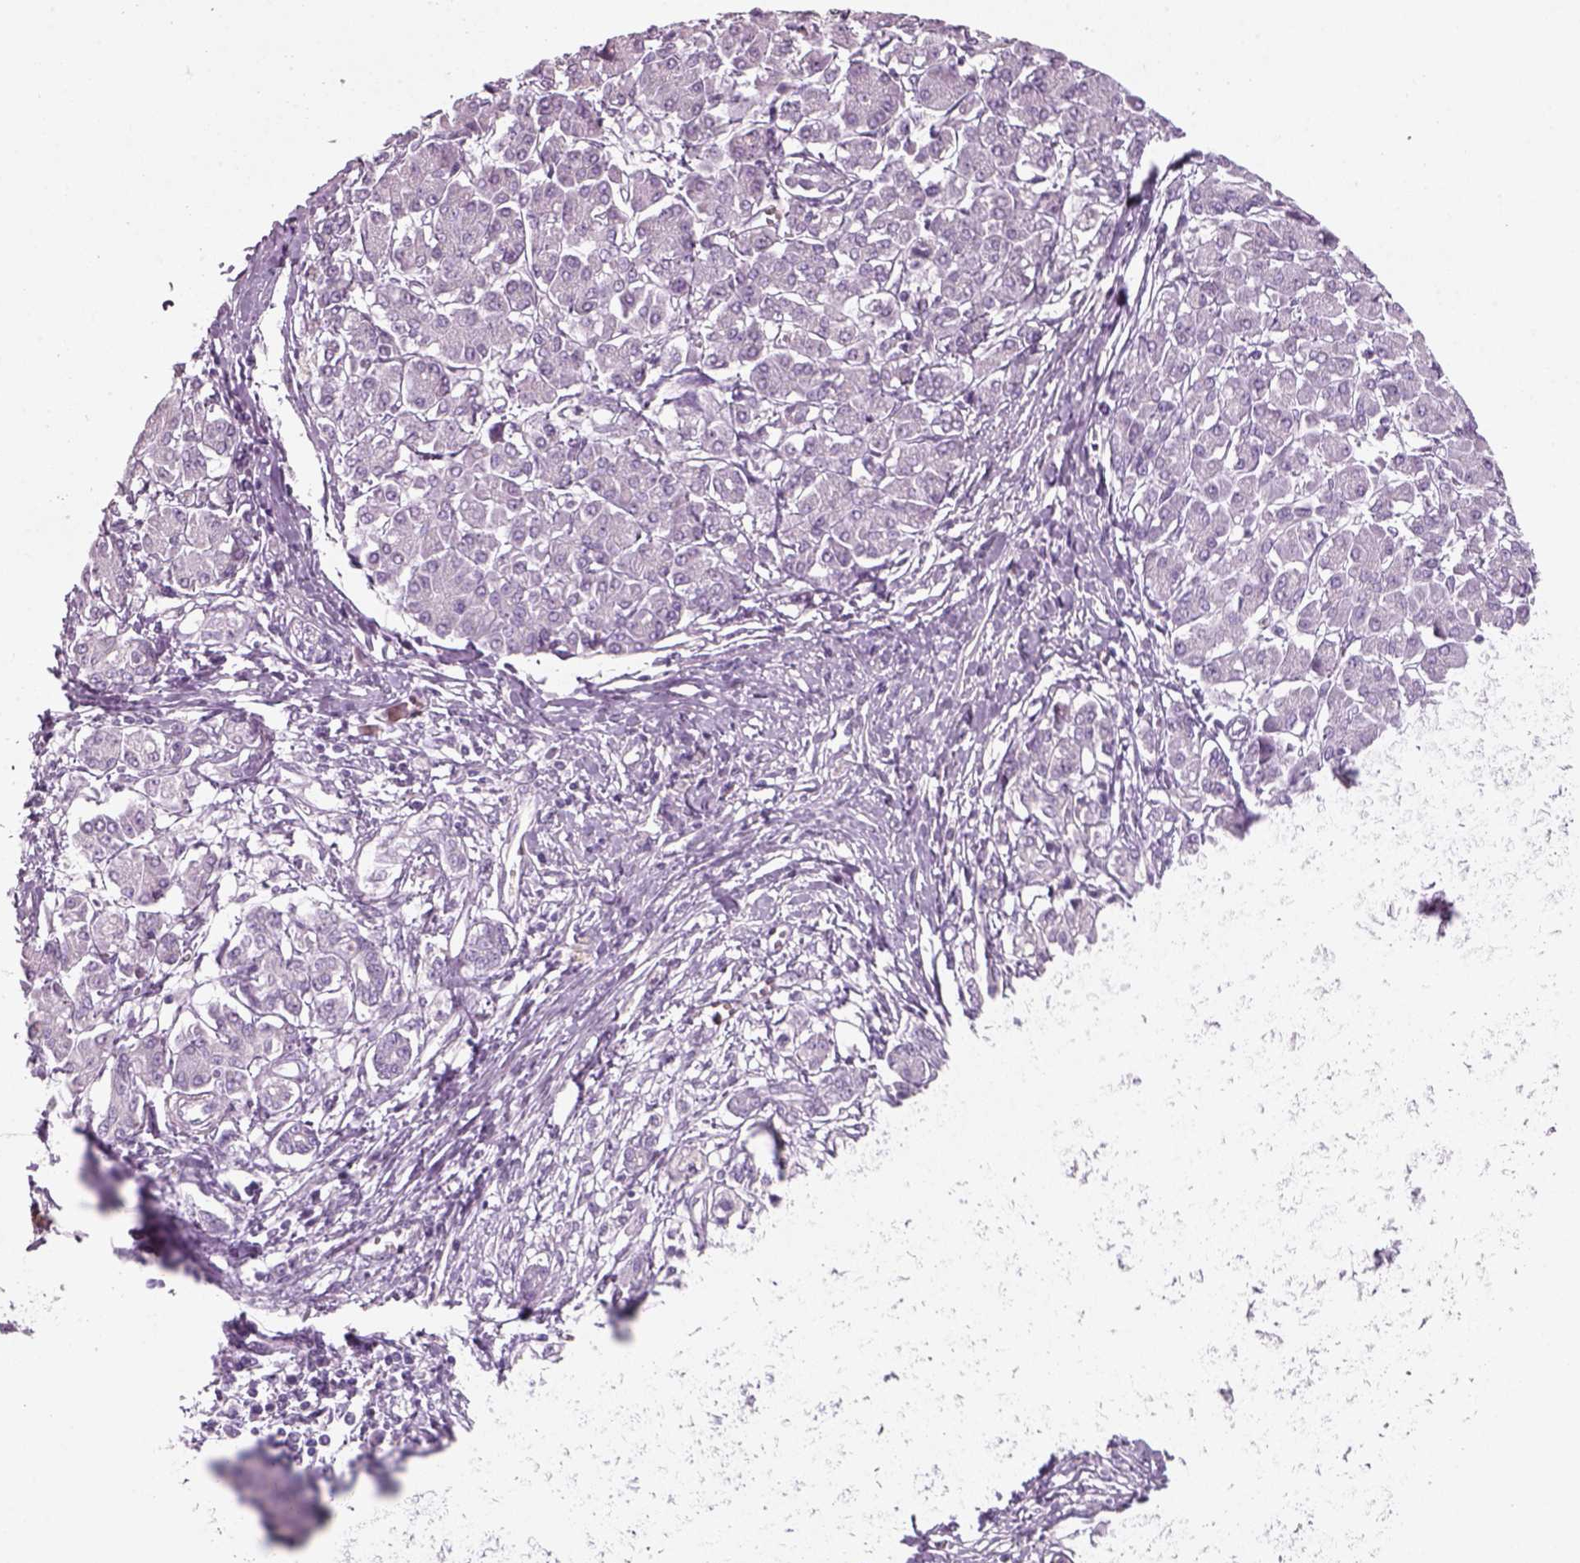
{"staining": {"intensity": "negative", "quantity": "none", "location": "none"}, "tissue": "pancreatic cancer", "cell_type": "Tumor cells", "image_type": "cancer", "snomed": [{"axis": "morphology", "description": "Adenocarcinoma, NOS"}, {"axis": "topography", "description": "Pancreas"}], "caption": "Micrograph shows no protein positivity in tumor cells of adenocarcinoma (pancreatic) tissue.", "gene": "SLC6A2", "patient": {"sex": "female", "age": 68}}